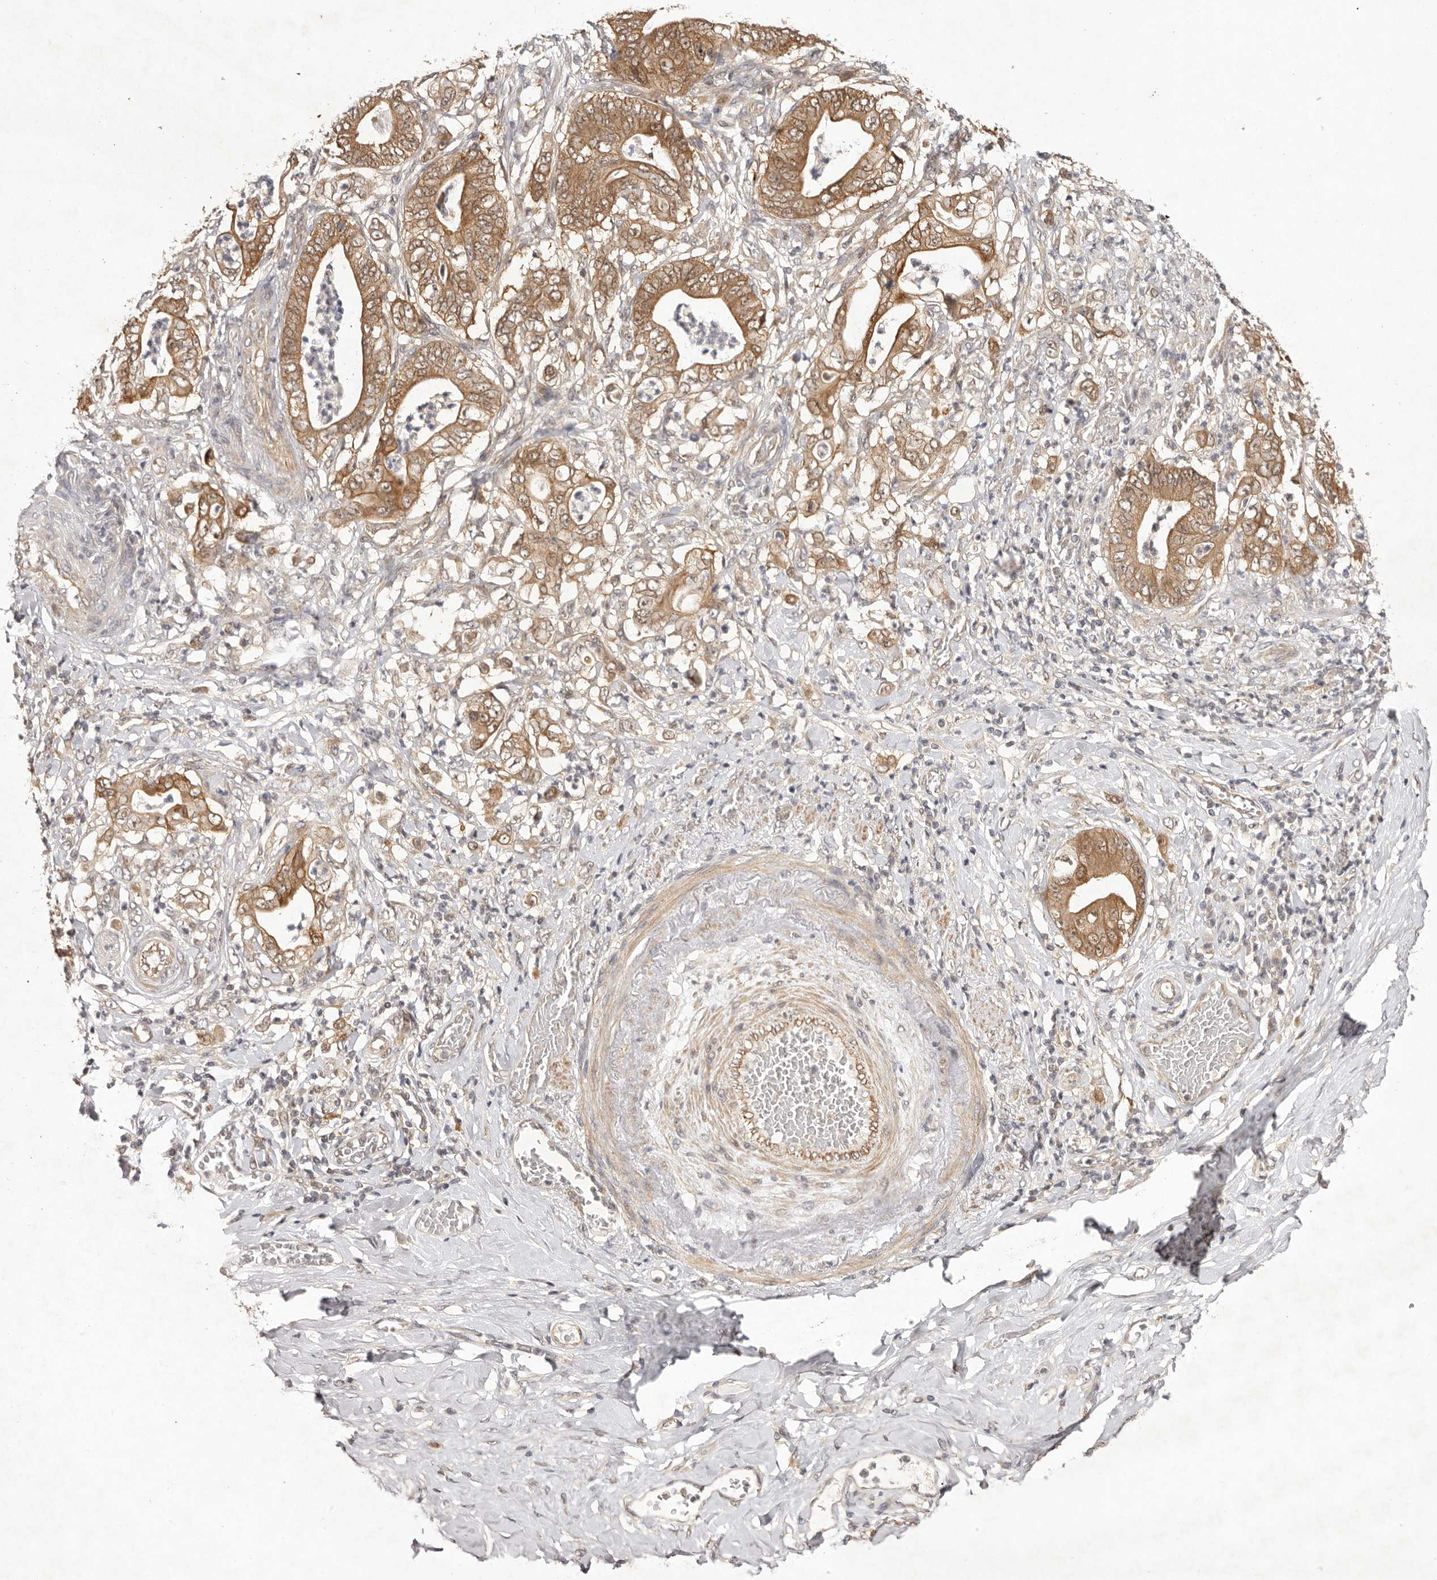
{"staining": {"intensity": "strong", "quantity": ">75%", "location": "cytoplasmic/membranous"}, "tissue": "stomach cancer", "cell_type": "Tumor cells", "image_type": "cancer", "snomed": [{"axis": "morphology", "description": "Adenocarcinoma, NOS"}, {"axis": "topography", "description": "Stomach"}], "caption": "An immunohistochemistry histopathology image of neoplastic tissue is shown. Protein staining in brown labels strong cytoplasmic/membranous positivity in stomach cancer within tumor cells.", "gene": "BUD31", "patient": {"sex": "female", "age": 73}}